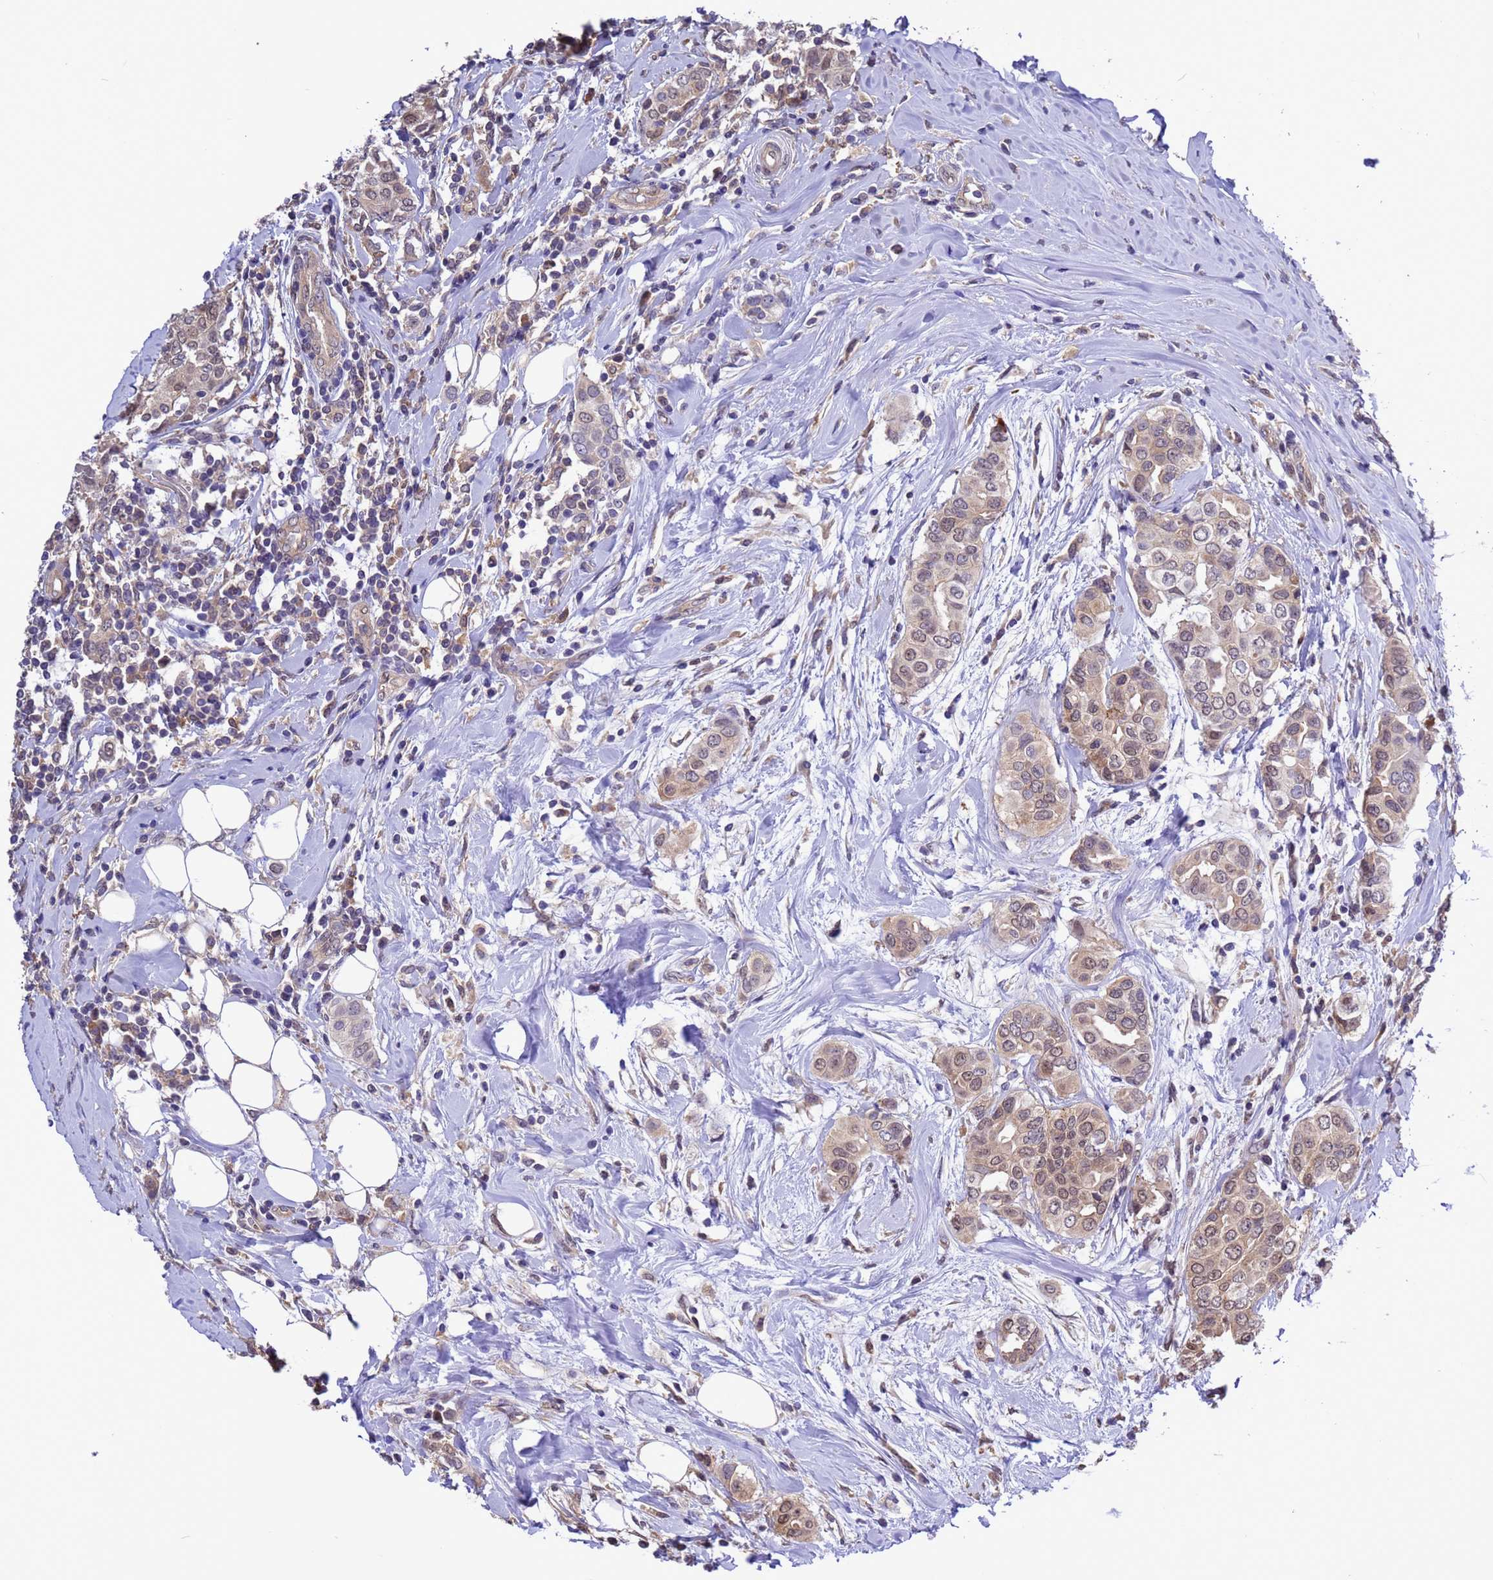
{"staining": {"intensity": "weak", "quantity": ">75%", "location": "cytoplasmic/membranous,nuclear"}, "tissue": "breast cancer", "cell_type": "Tumor cells", "image_type": "cancer", "snomed": [{"axis": "morphology", "description": "Lobular carcinoma"}, {"axis": "topography", "description": "Breast"}], "caption": "A low amount of weak cytoplasmic/membranous and nuclear staining is identified in approximately >75% of tumor cells in lobular carcinoma (breast) tissue.", "gene": "ZFP69B", "patient": {"sex": "female", "age": 51}}